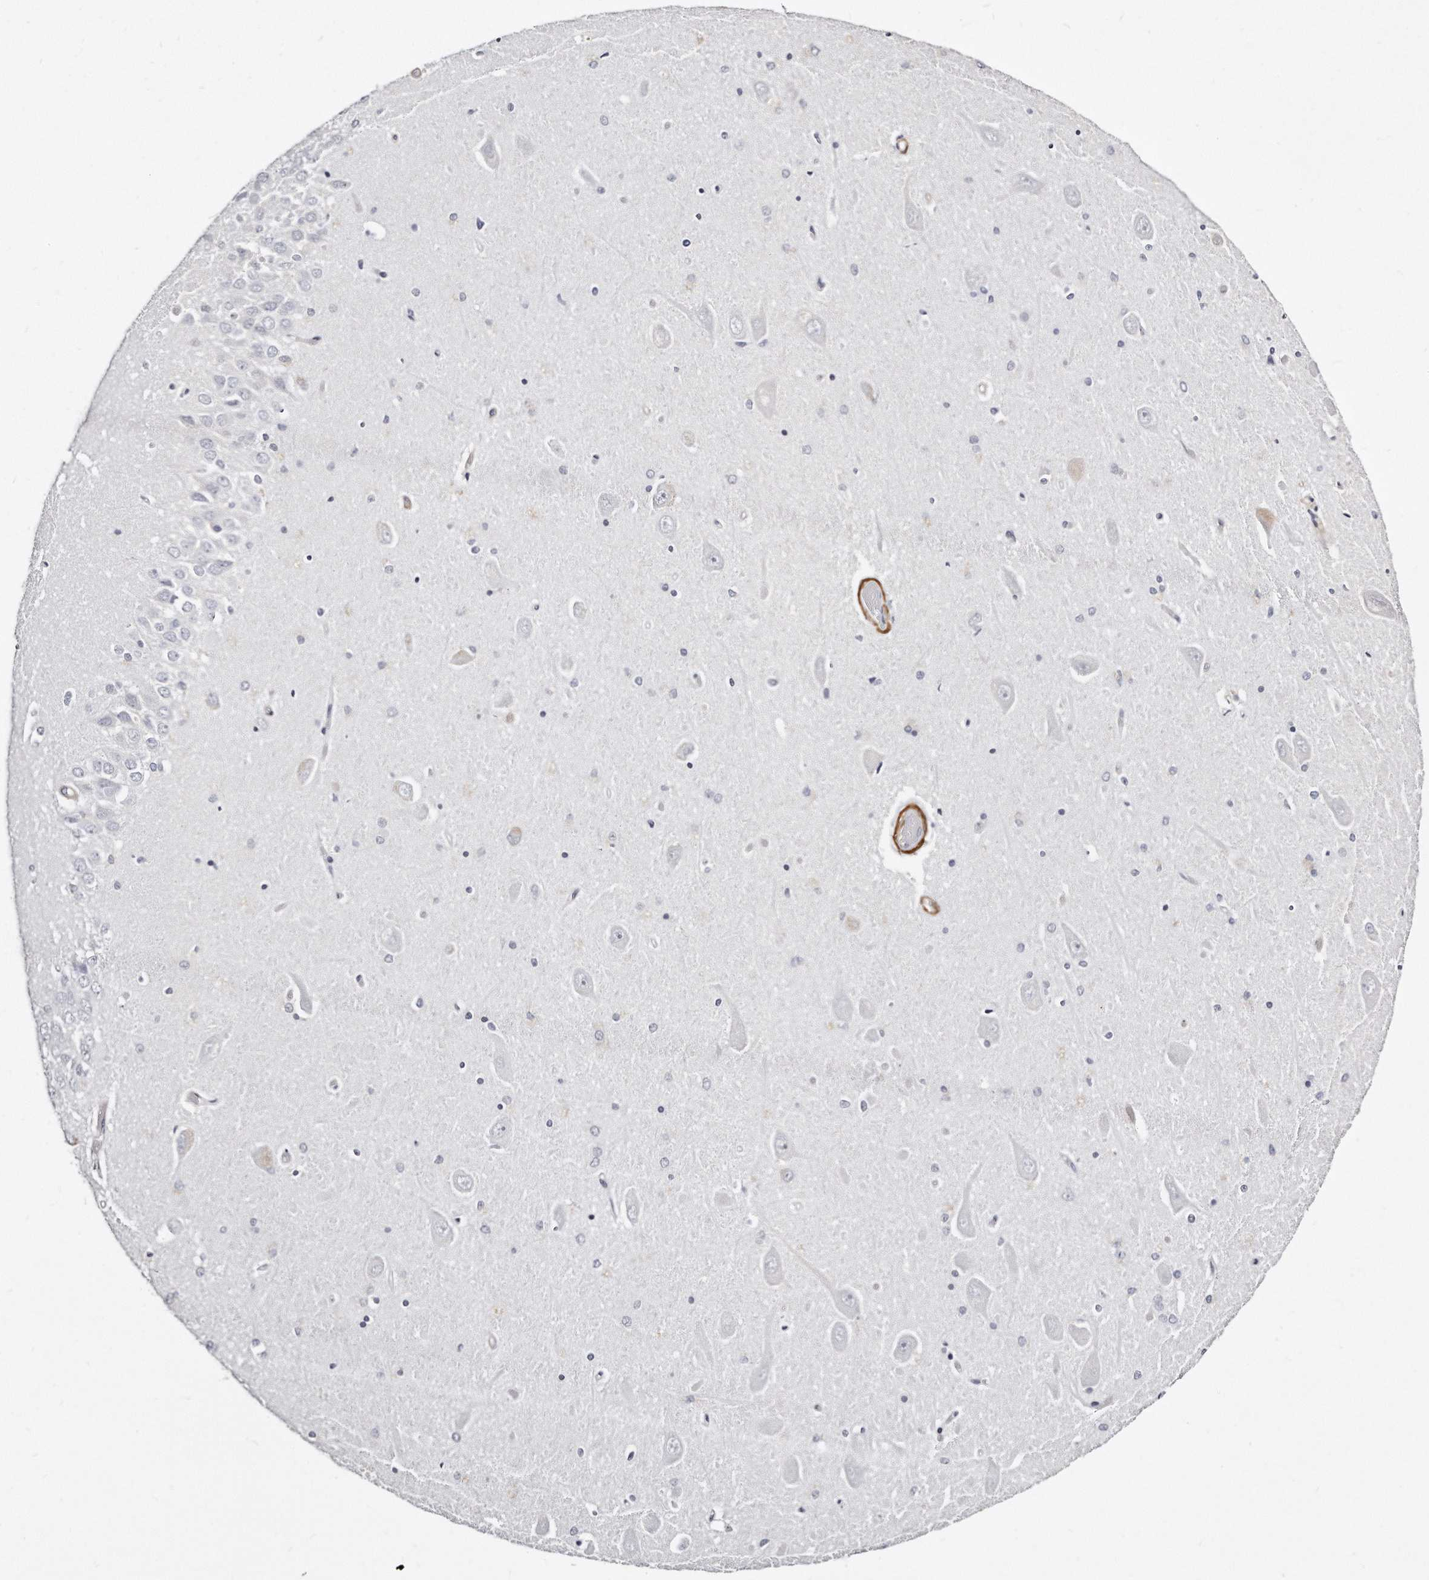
{"staining": {"intensity": "negative", "quantity": "none", "location": "none"}, "tissue": "hippocampus", "cell_type": "Glial cells", "image_type": "normal", "snomed": [{"axis": "morphology", "description": "Normal tissue, NOS"}, {"axis": "topography", "description": "Hippocampus"}], "caption": "This is an immunohistochemistry image of normal human hippocampus. There is no positivity in glial cells.", "gene": "LMOD1", "patient": {"sex": "male", "age": 45}}